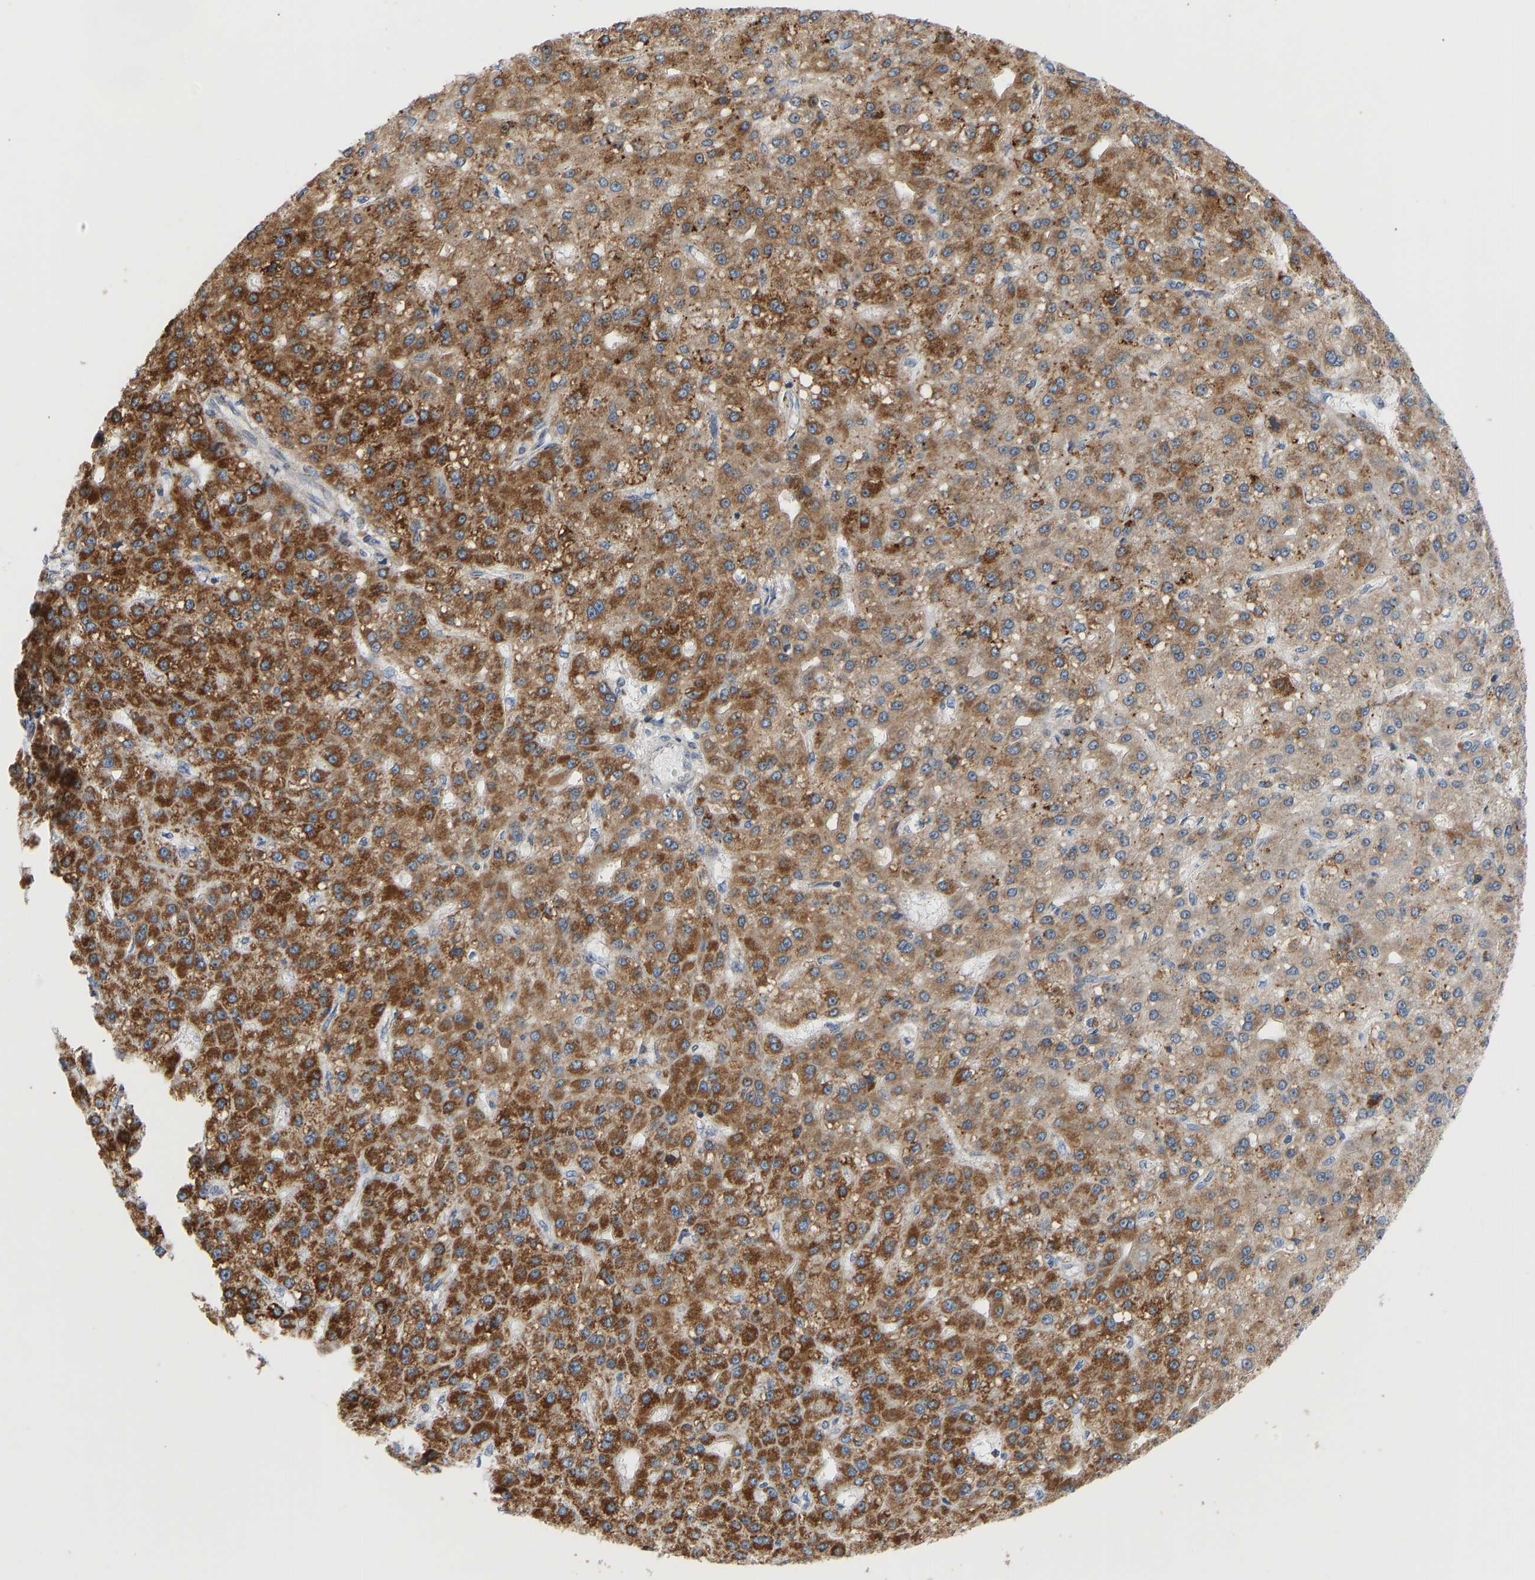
{"staining": {"intensity": "moderate", "quantity": ">75%", "location": "cytoplasmic/membranous"}, "tissue": "liver cancer", "cell_type": "Tumor cells", "image_type": "cancer", "snomed": [{"axis": "morphology", "description": "Carcinoma, Hepatocellular, NOS"}, {"axis": "topography", "description": "Liver"}], "caption": "This histopathology image exhibits immunohistochemistry staining of liver cancer, with medium moderate cytoplasmic/membranous positivity in approximately >75% of tumor cells.", "gene": "GPSM2", "patient": {"sex": "male", "age": 67}}